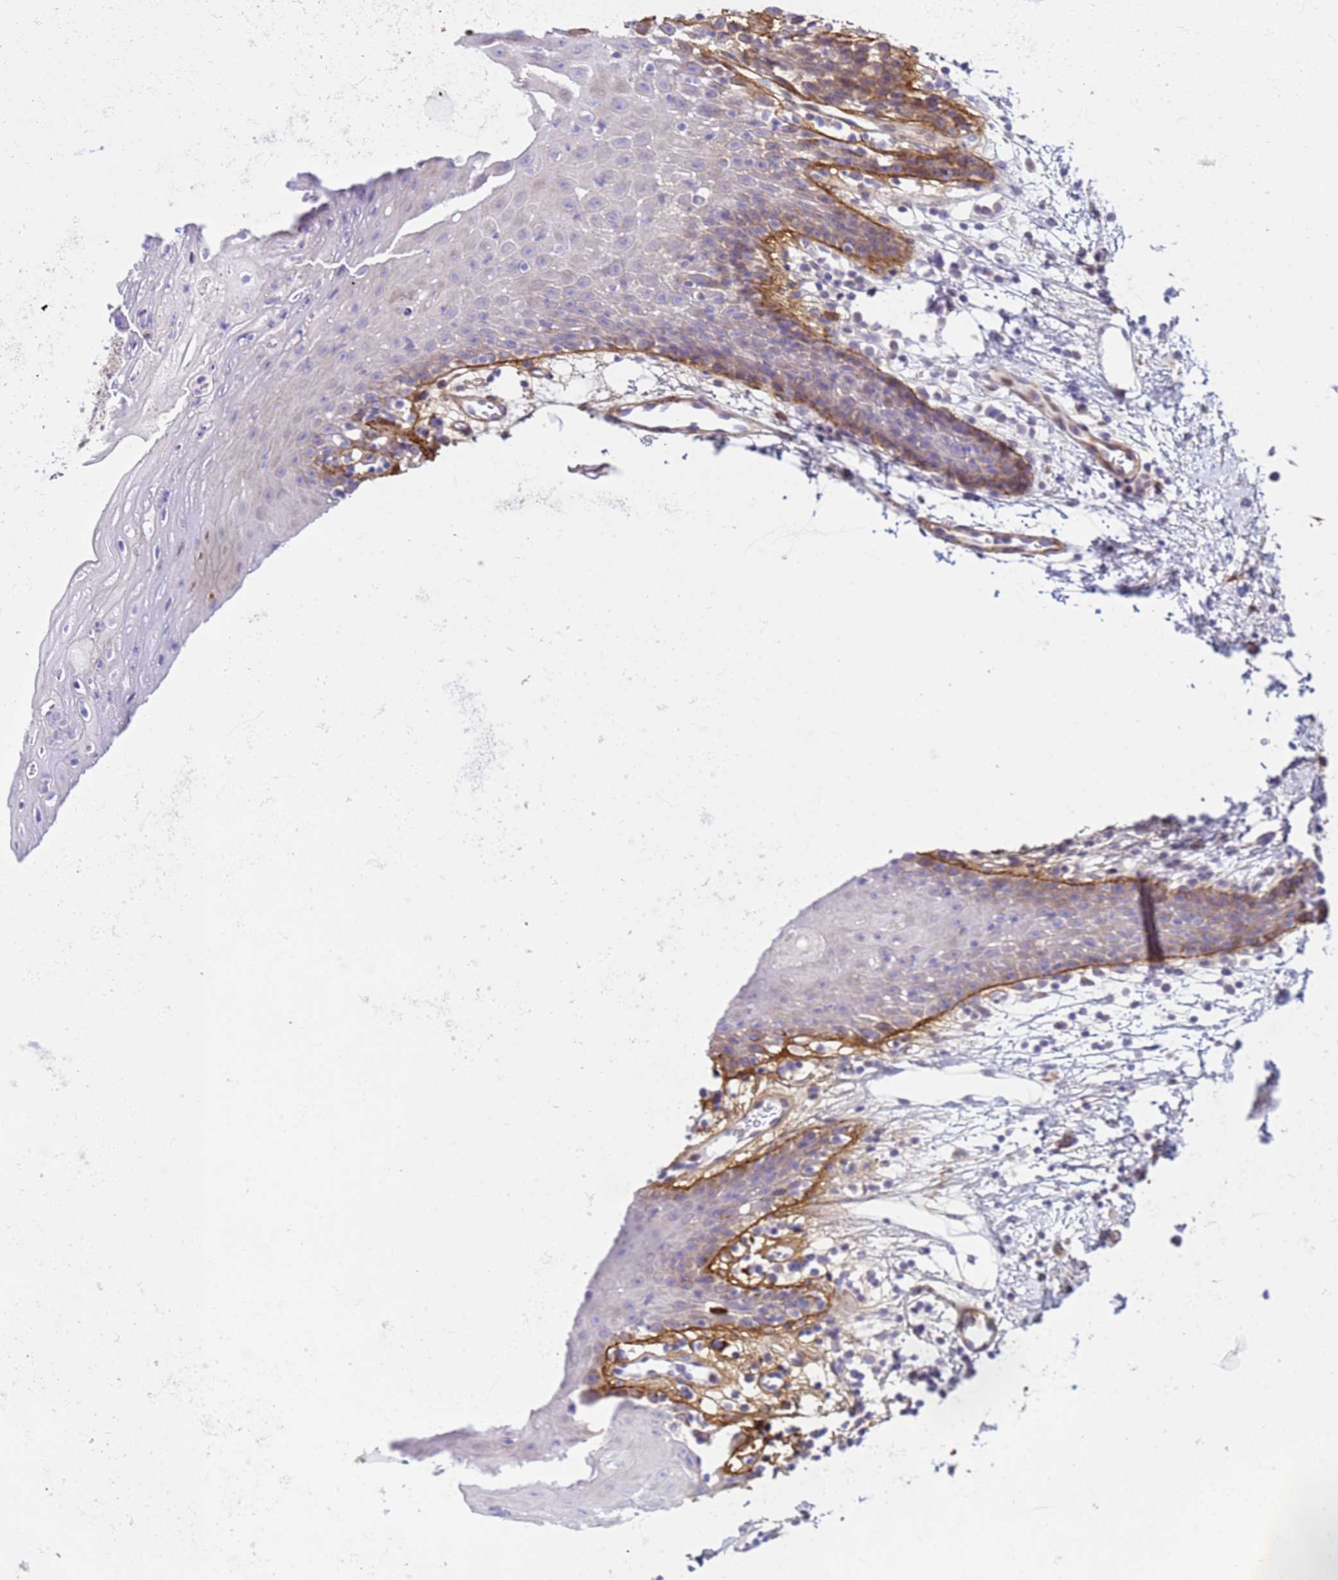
{"staining": {"intensity": "weak", "quantity": "<25%", "location": "cytoplasmic/membranous,nuclear"}, "tissue": "oral mucosa", "cell_type": "Squamous epithelial cells", "image_type": "normal", "snomed": [{"axis": "morphology", "description": "Normal tissue, NOS"}, {"axis": "topography", "description": "Oral tissue"}, {"axis": "topography", "description": "Tounge, NOS"}], "caption": "The photomicrograph exhibits no staining of squamous epithelial cells in normal oral mucosa.", "gene": "P2RX7", "patient": {"sex": "female", "age": 59}}